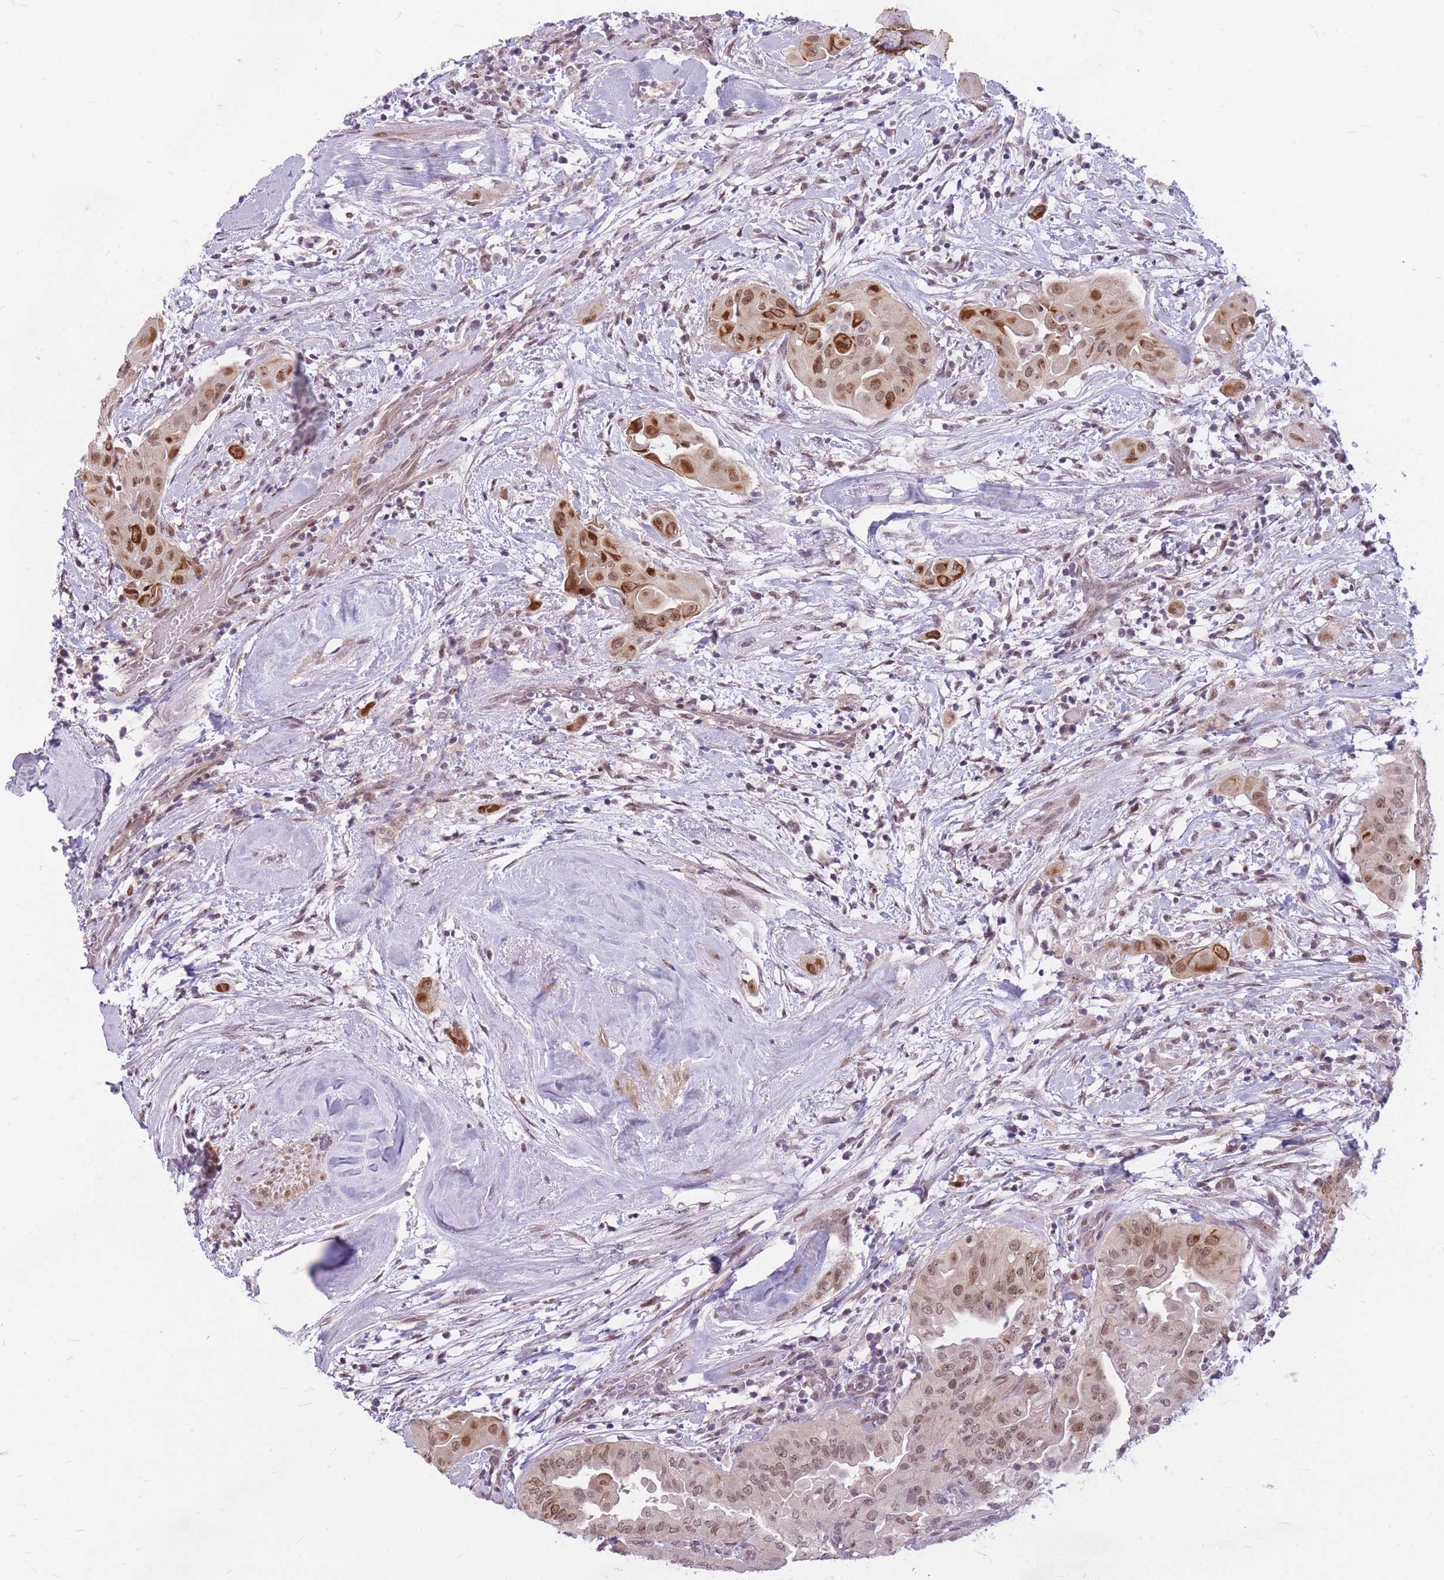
{"staining": {"intensity": "strong", "quantity": "<25%", "location": "cytoplasmic/membranous,nuclear"}, "tissue": "thyroid cancer", "cell_type": "Tumor cells", "image_type": "cancer", "snomed": [{"axis": "morphology", "description": "Papillary adenocarcinoma, NOS"}, {"axis": "topography", "description": "Thyroid gland"}], "caption": "Tumor cells reveal medium levels of strong cytoplasmic/membranous and nuclear positivity in about <25% of cells in human thyroid cancer (papillary adenocarcinoma).", "gene": "ERCC2", "patient": {"sex": "female", "age": 59}}